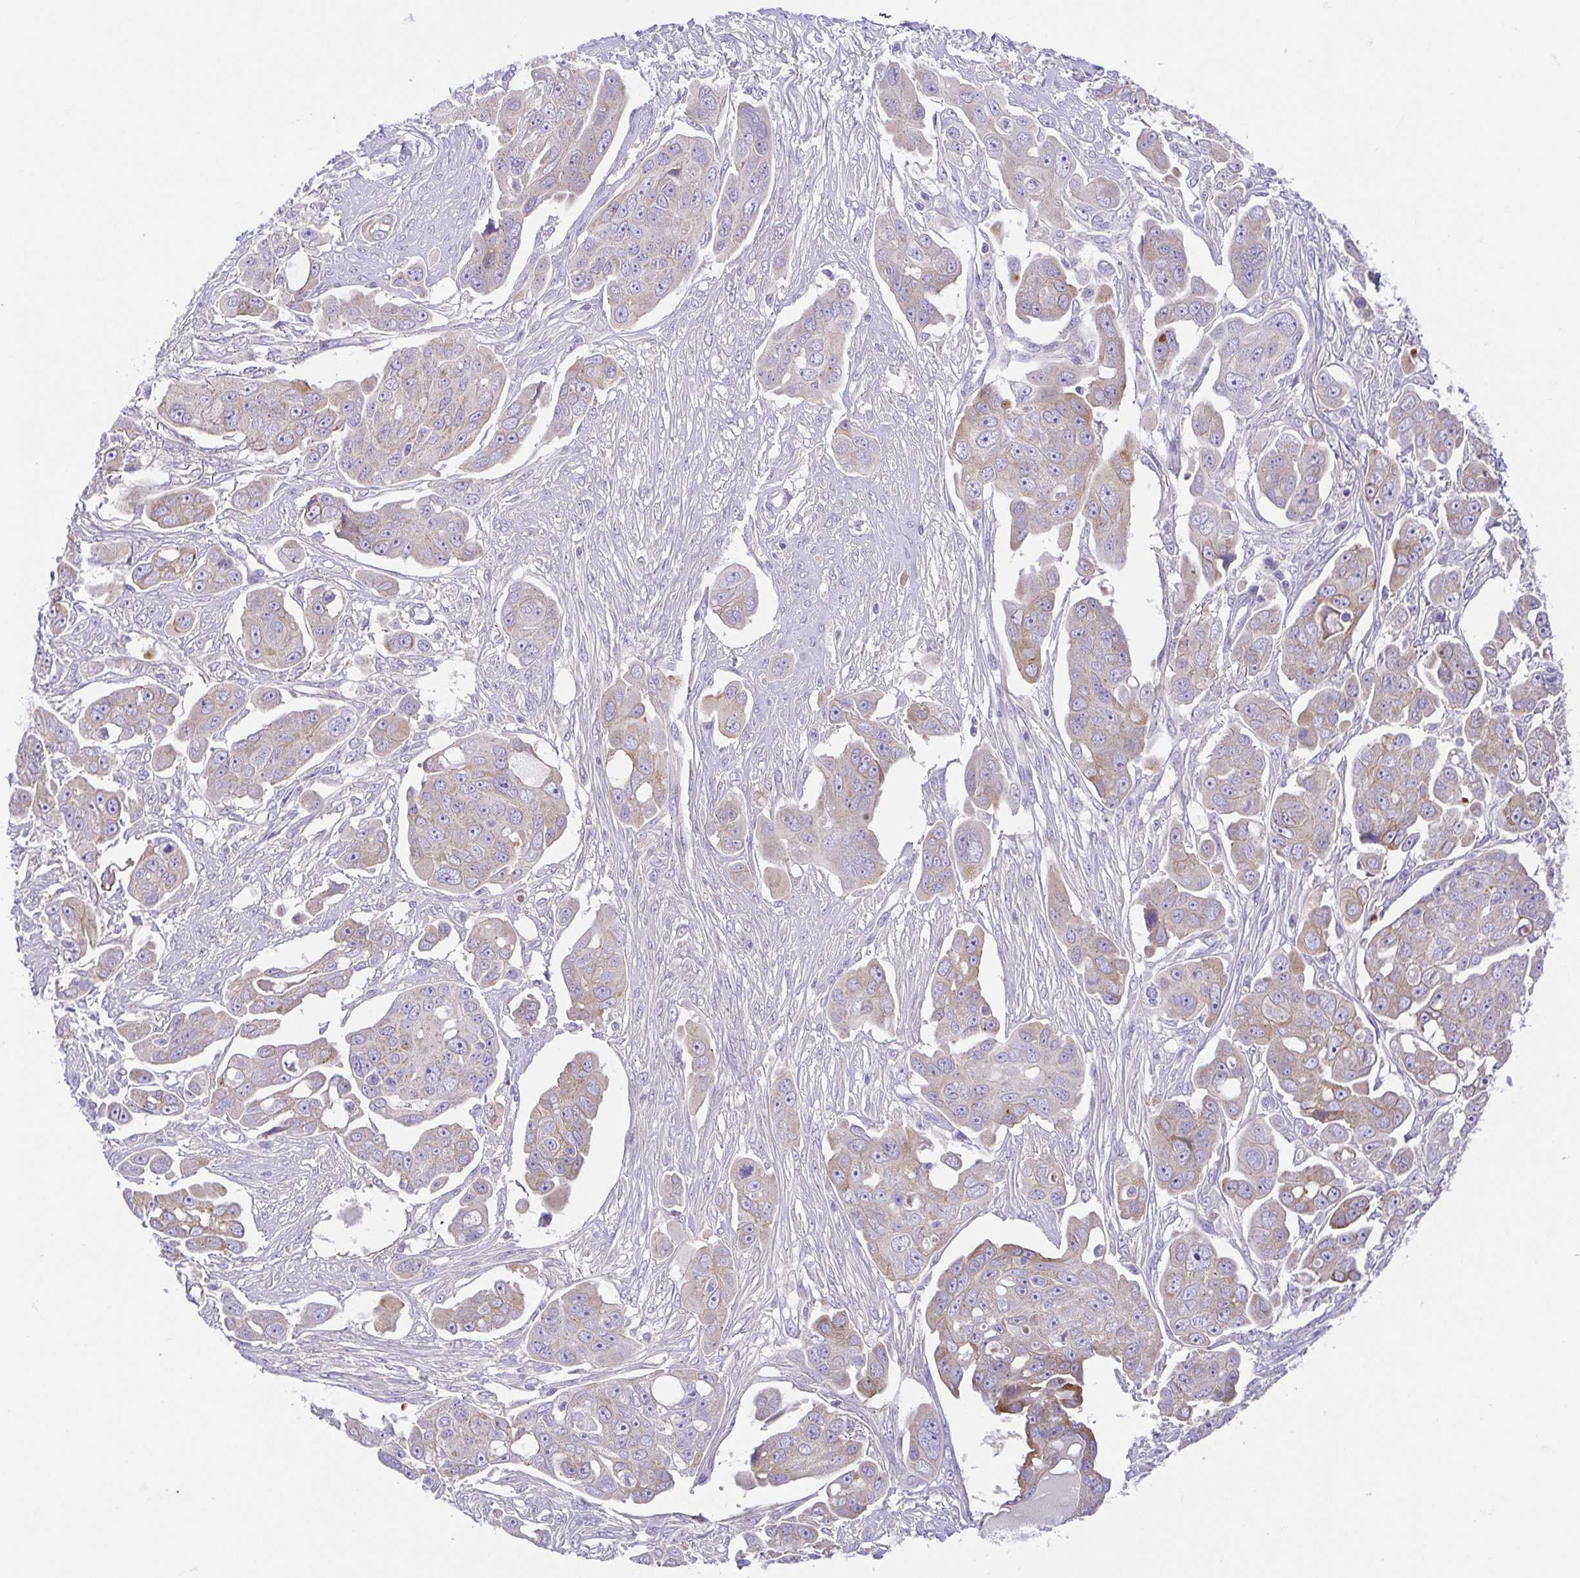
{"staining": {"intensity": "weak", "quantity": "25%-75%", "location": "cytoplasmic/membranous"}, "tissue": "ovarian cancer", "cell_type": "Tumor cells", "image_type": "cancer", "snomed": [{"axis": "morphology", "description": "Carcinoma, endometroid"}, {"axis": "topography", "description": "Ovary"}], "caption": "Approximately 25%-75% of tumor cells in human ovarian endometroid carcinoma exhibit weak cytoplasmic/membranous protein expression as visualized by brown immunohistochemical staining.", "gene": "SLC13A1", "patient": {"sex": "female", "age": 70}}